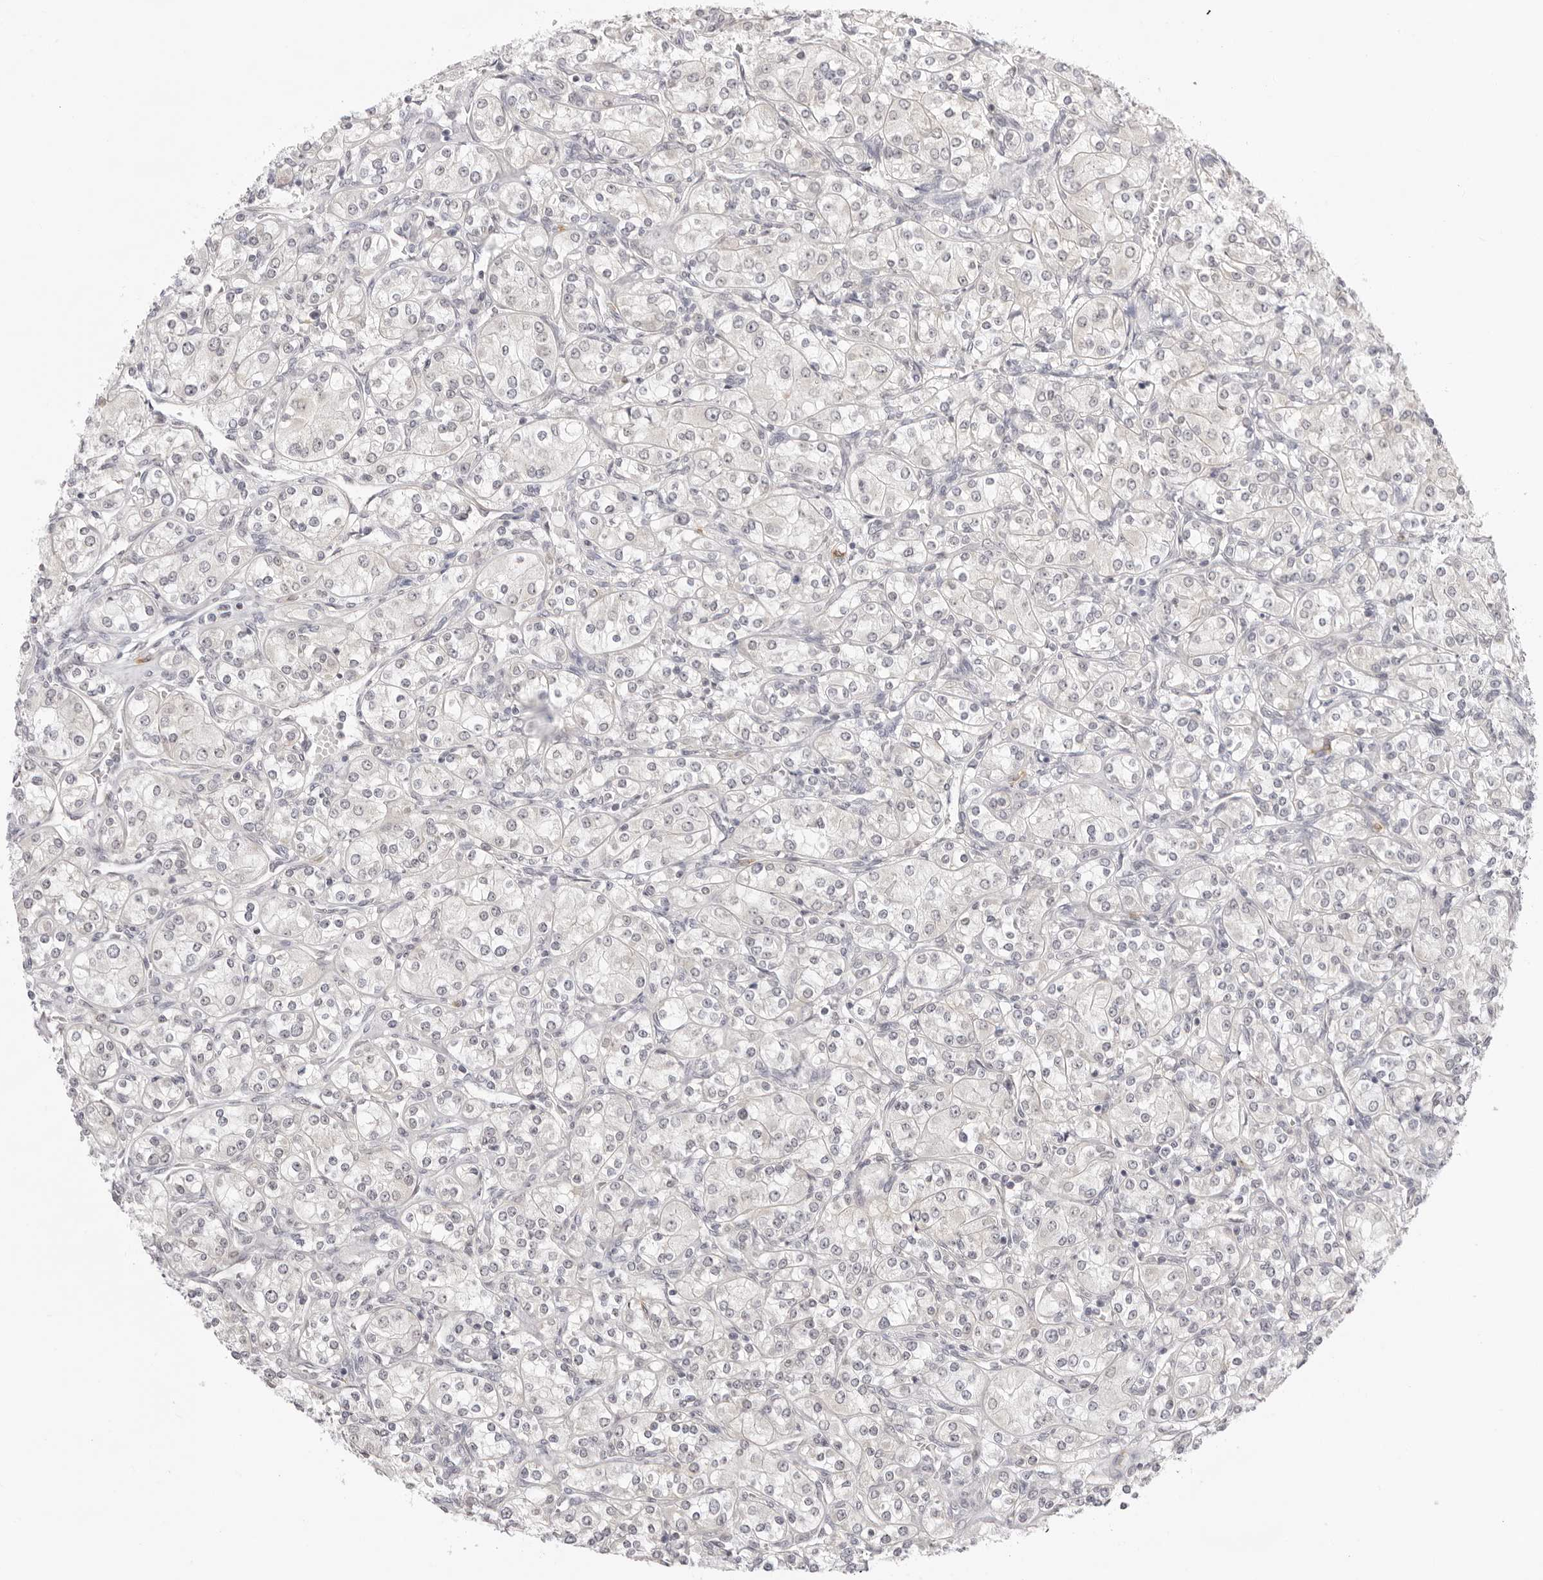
{"staining": {"intensity": "negative", "quantity": "none", "location": "none"}, "tissue": "renal cancer", "cell_type": "Tumor cells", "image_type": "cancer", "snomed": [{"axis": "morphology", "description": "Adenocarcinoma, NOS"}, {"axis": "topography", "description": "Kidney"}], "caption": "The photomicrograph reveals no significant staining in tumor cells of adenocarcinoma (renal).", "gene": "FDPS", "patient": {"sex": "male", "age": 77}}